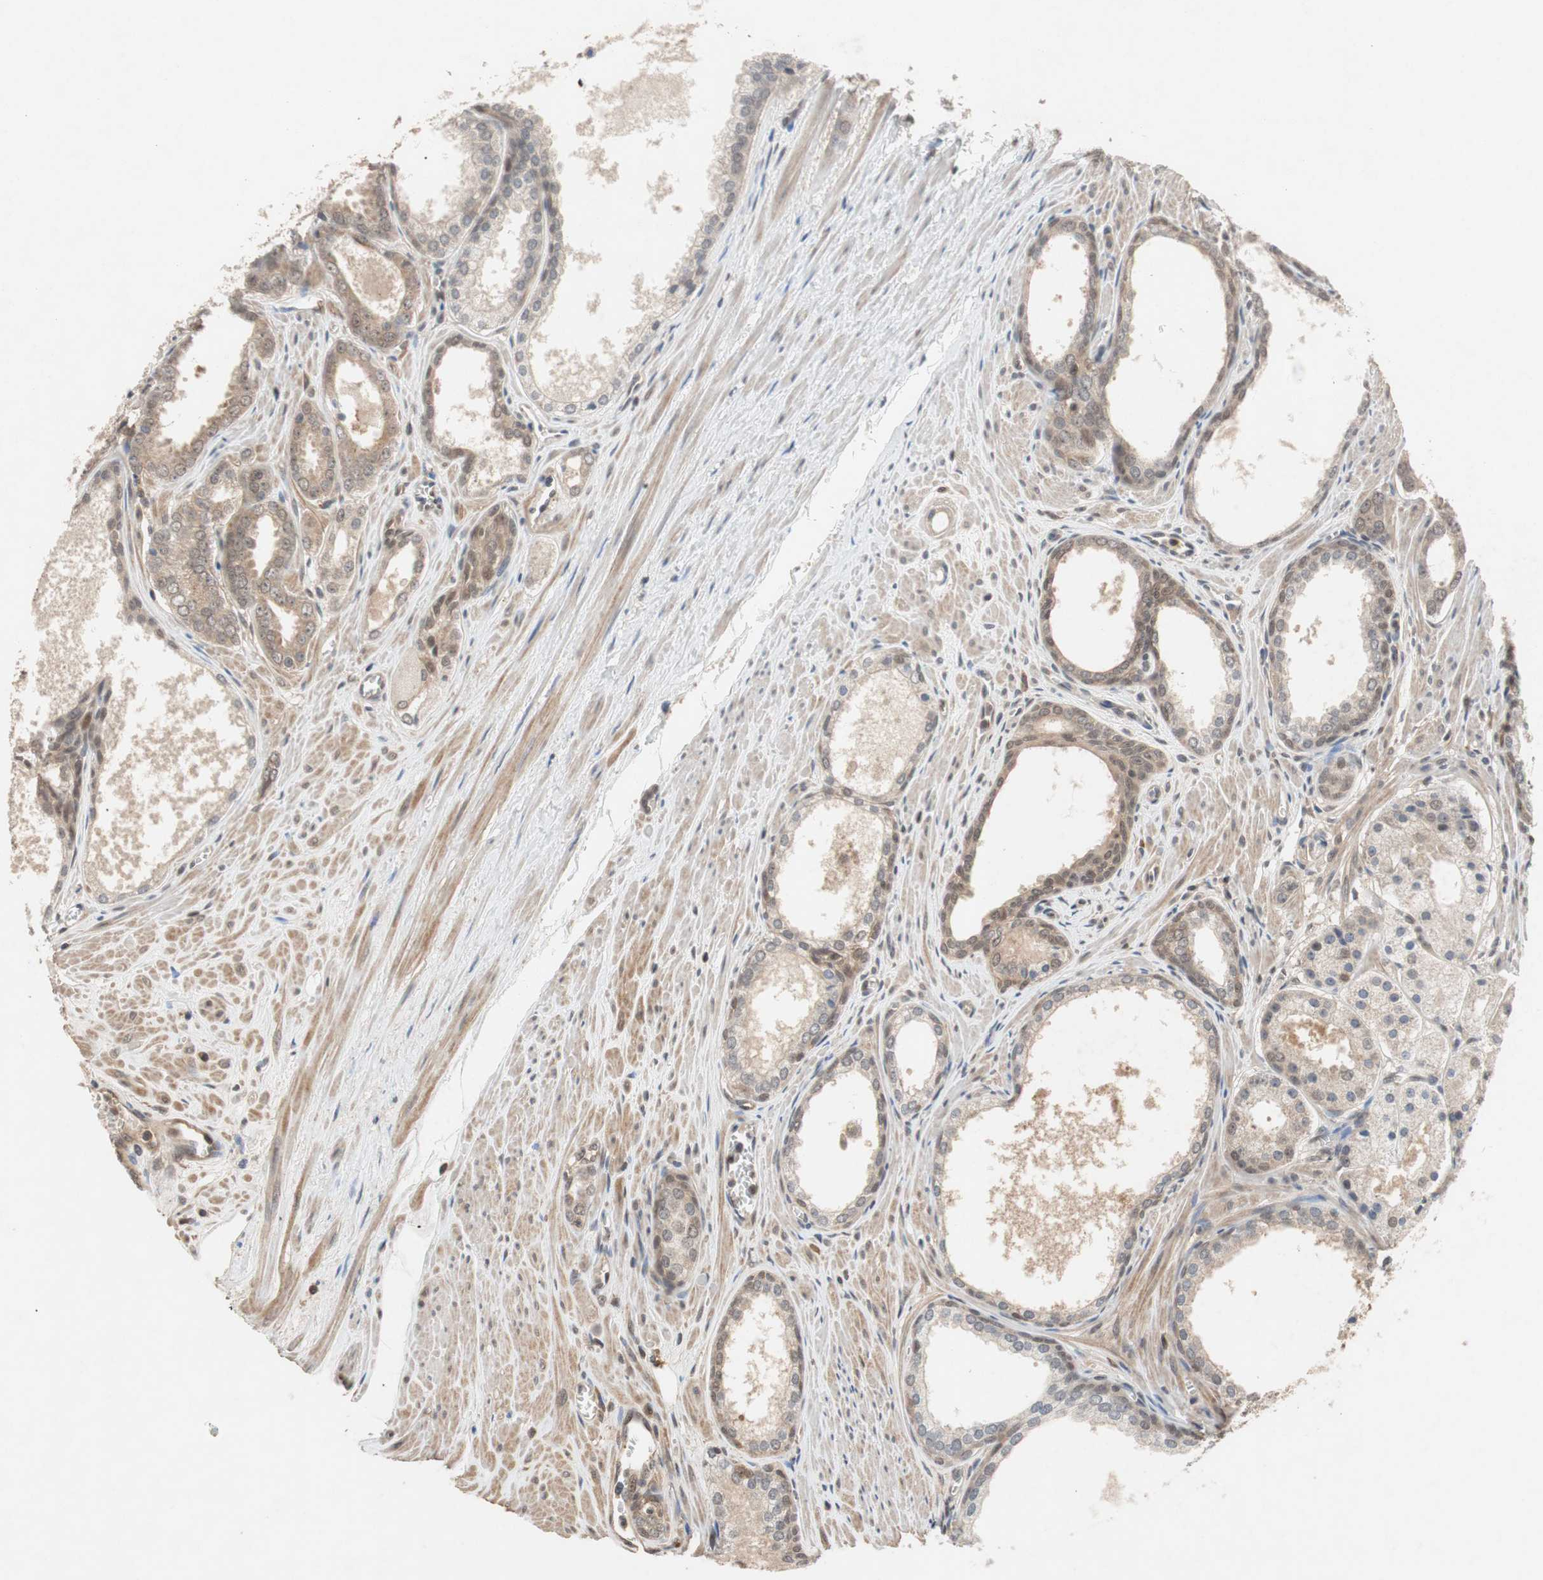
{"staining": {"intensity": "moderate", "quantity": ">75%", "location": "cytoplasmic/membranous,nuclear"}, "tissue": "prostate cancer", "cell_type": "Tumor cells", "image_type": "cancer", "snomed": [{"axis": "morphology", "description": "Adenocarcinoma, Low grade"}, {"axis": "topography", "description": "Prostate"}], "caption": "There is medium levels of moderate cytoplasmic/membranous and nuclear expression in tumor cells of prostate cancer (adenocarcinoma (low-grade)), as demonstrated by immunohistochemical staining (brown color).", "gene": "GART", "patient": {"sex": "male", "age": 57}}